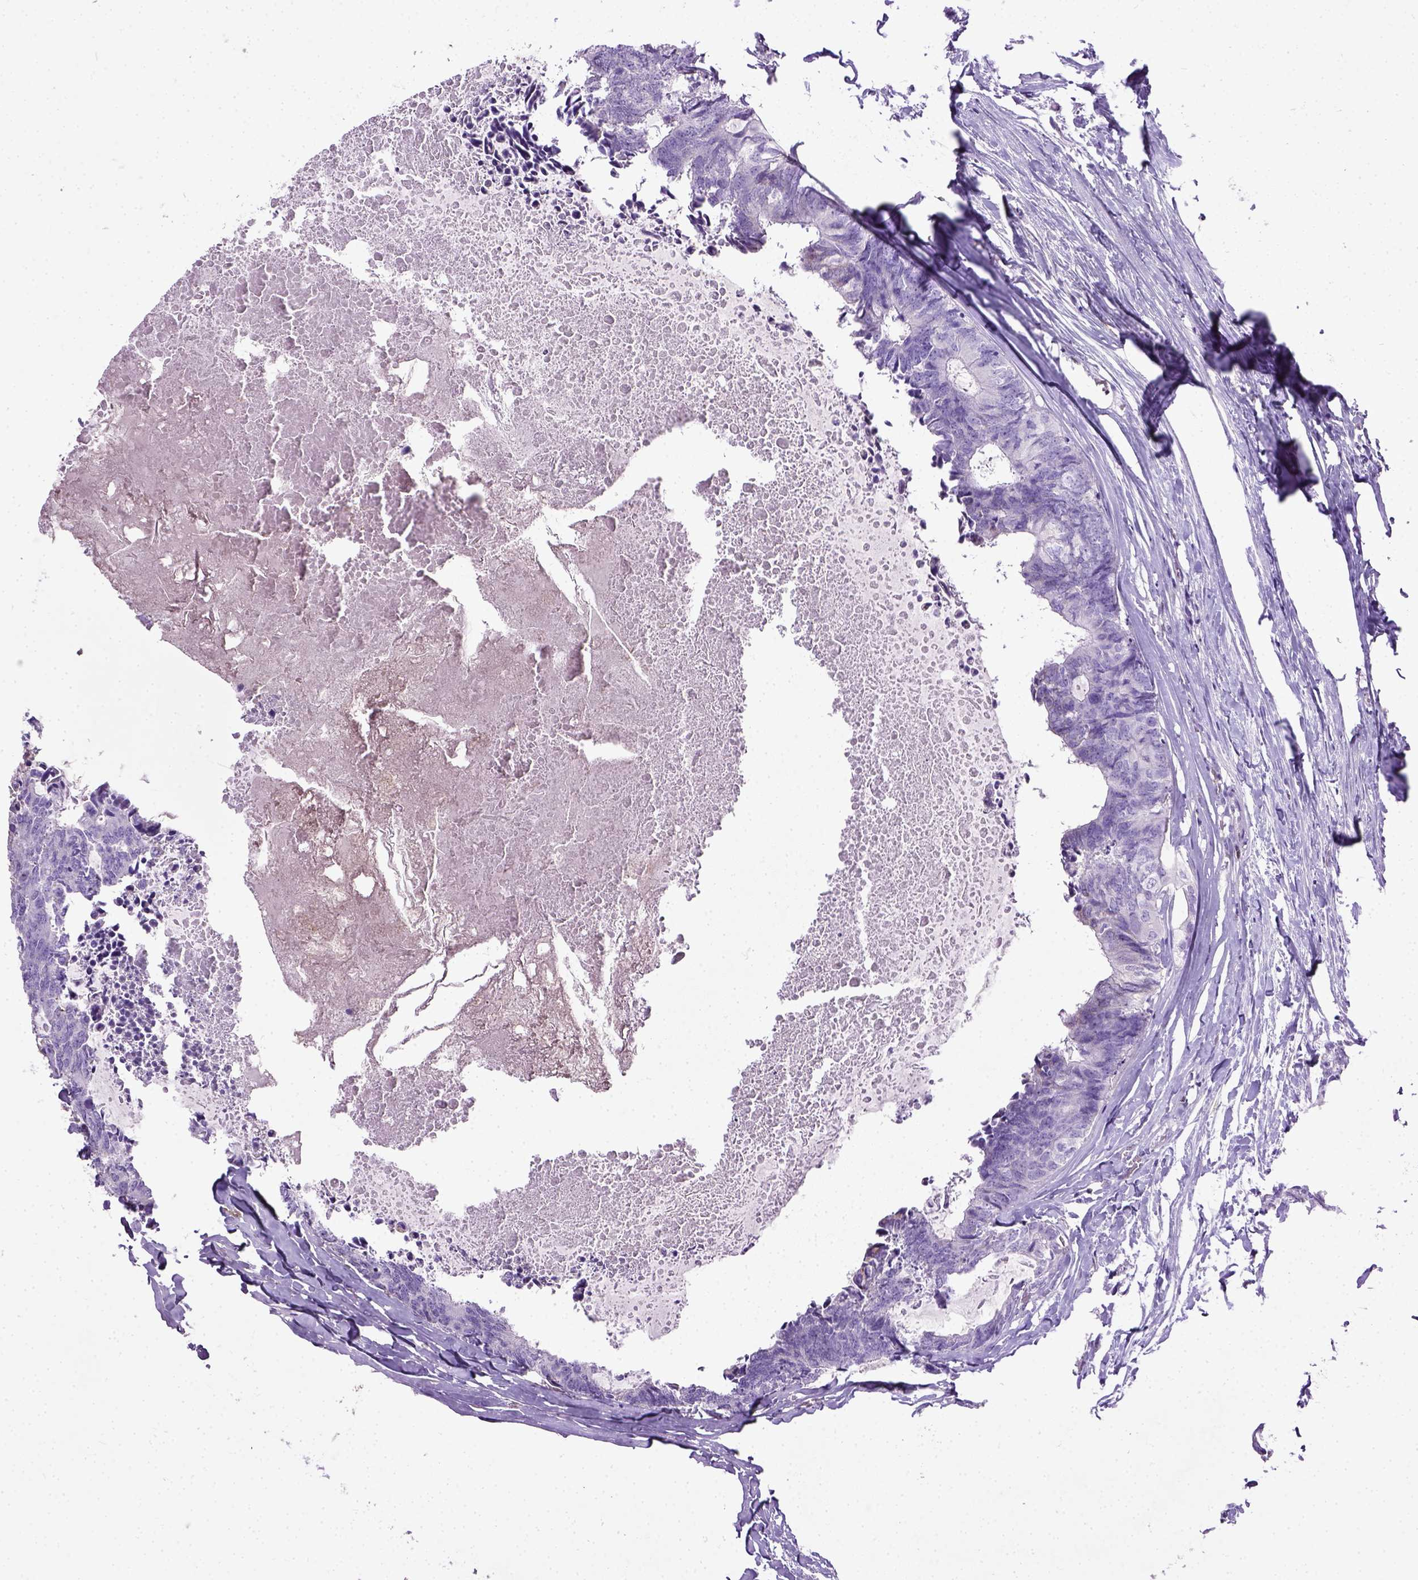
{"staining": {"intensity": "weak", "quantity": "<25%", "location": "cytoplasmic/membranous"}, "tissue": "colorectal cancer", "cell_type": "Tumor cells", "image_type": "cancer", "snomed": [{"axis": "morphology", "description": "Adenocarcinoma, NOS"}, {"axis": "topography", "description": "Colon"}, {"axis": "topography", "description": "Rectum"}], "caption": "A high-resolution micrograph shows immunohistochemistry staining of colorectal adenocarcinoma, which demonstrates no significant positivity in tumor cells.", "gene": "ADAMTS8", "patient": {"sex": "male", "age": 57}}